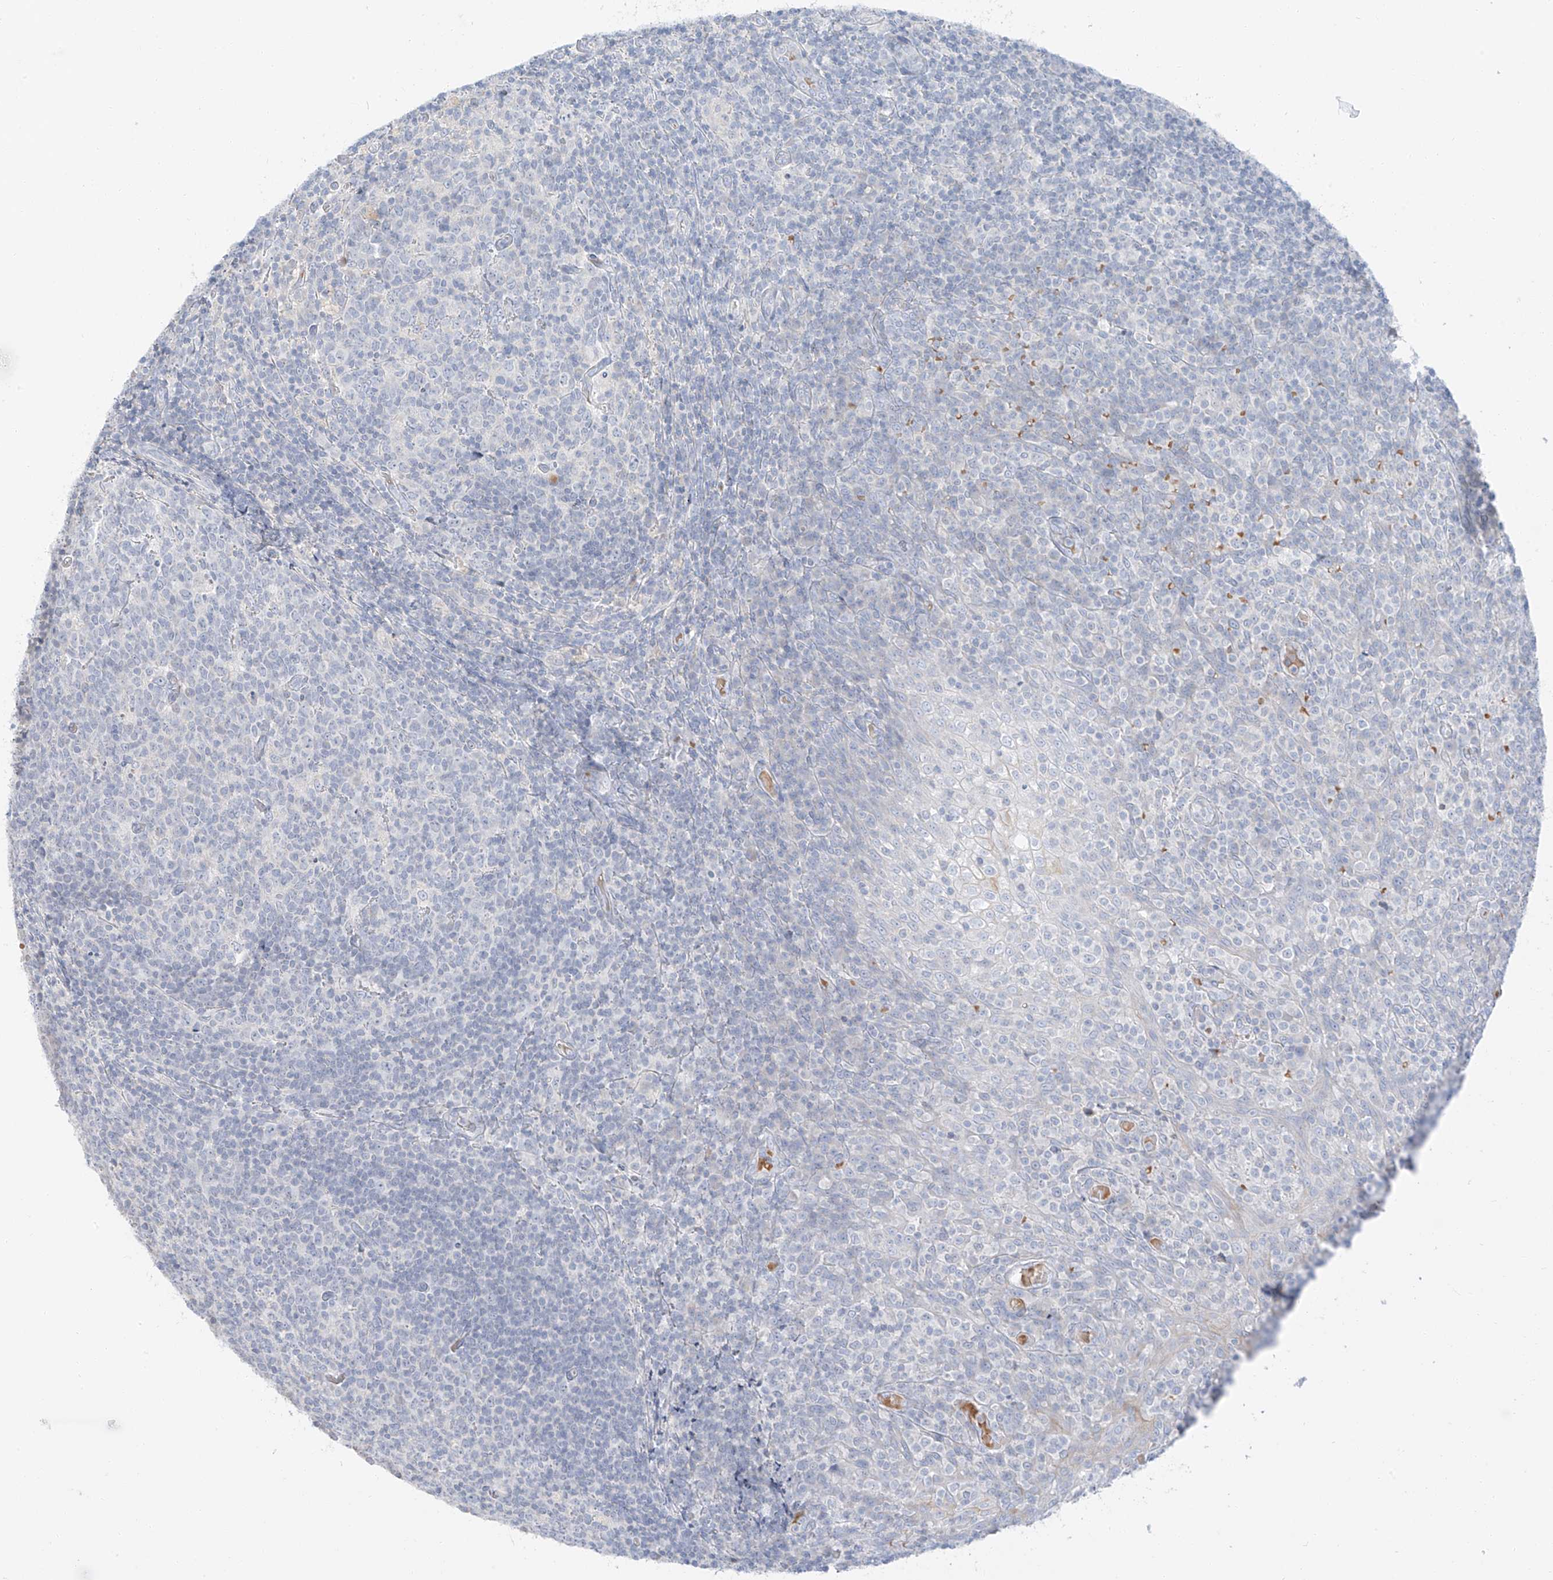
{"staining": {"intensity": "negative", "quantity": "none", "location": "none"}, "tissue": "tonsil", "cell_type": "Germinal center cells", "image_type": "normal", "snomed": [{"axis": "morphology", "description": "Normal tissue, NOS"}, {"axis": "topography", "description": "Tonsil"}], "caption": "A histopathology image of tonsil stained for a protein shows no brown staining in germinal center cells. (Immunohistochemistry (ihc), brightfield microscopy, high magnification).", "gene": "PGC", "patient": {"sex": "female", "age": 19}}